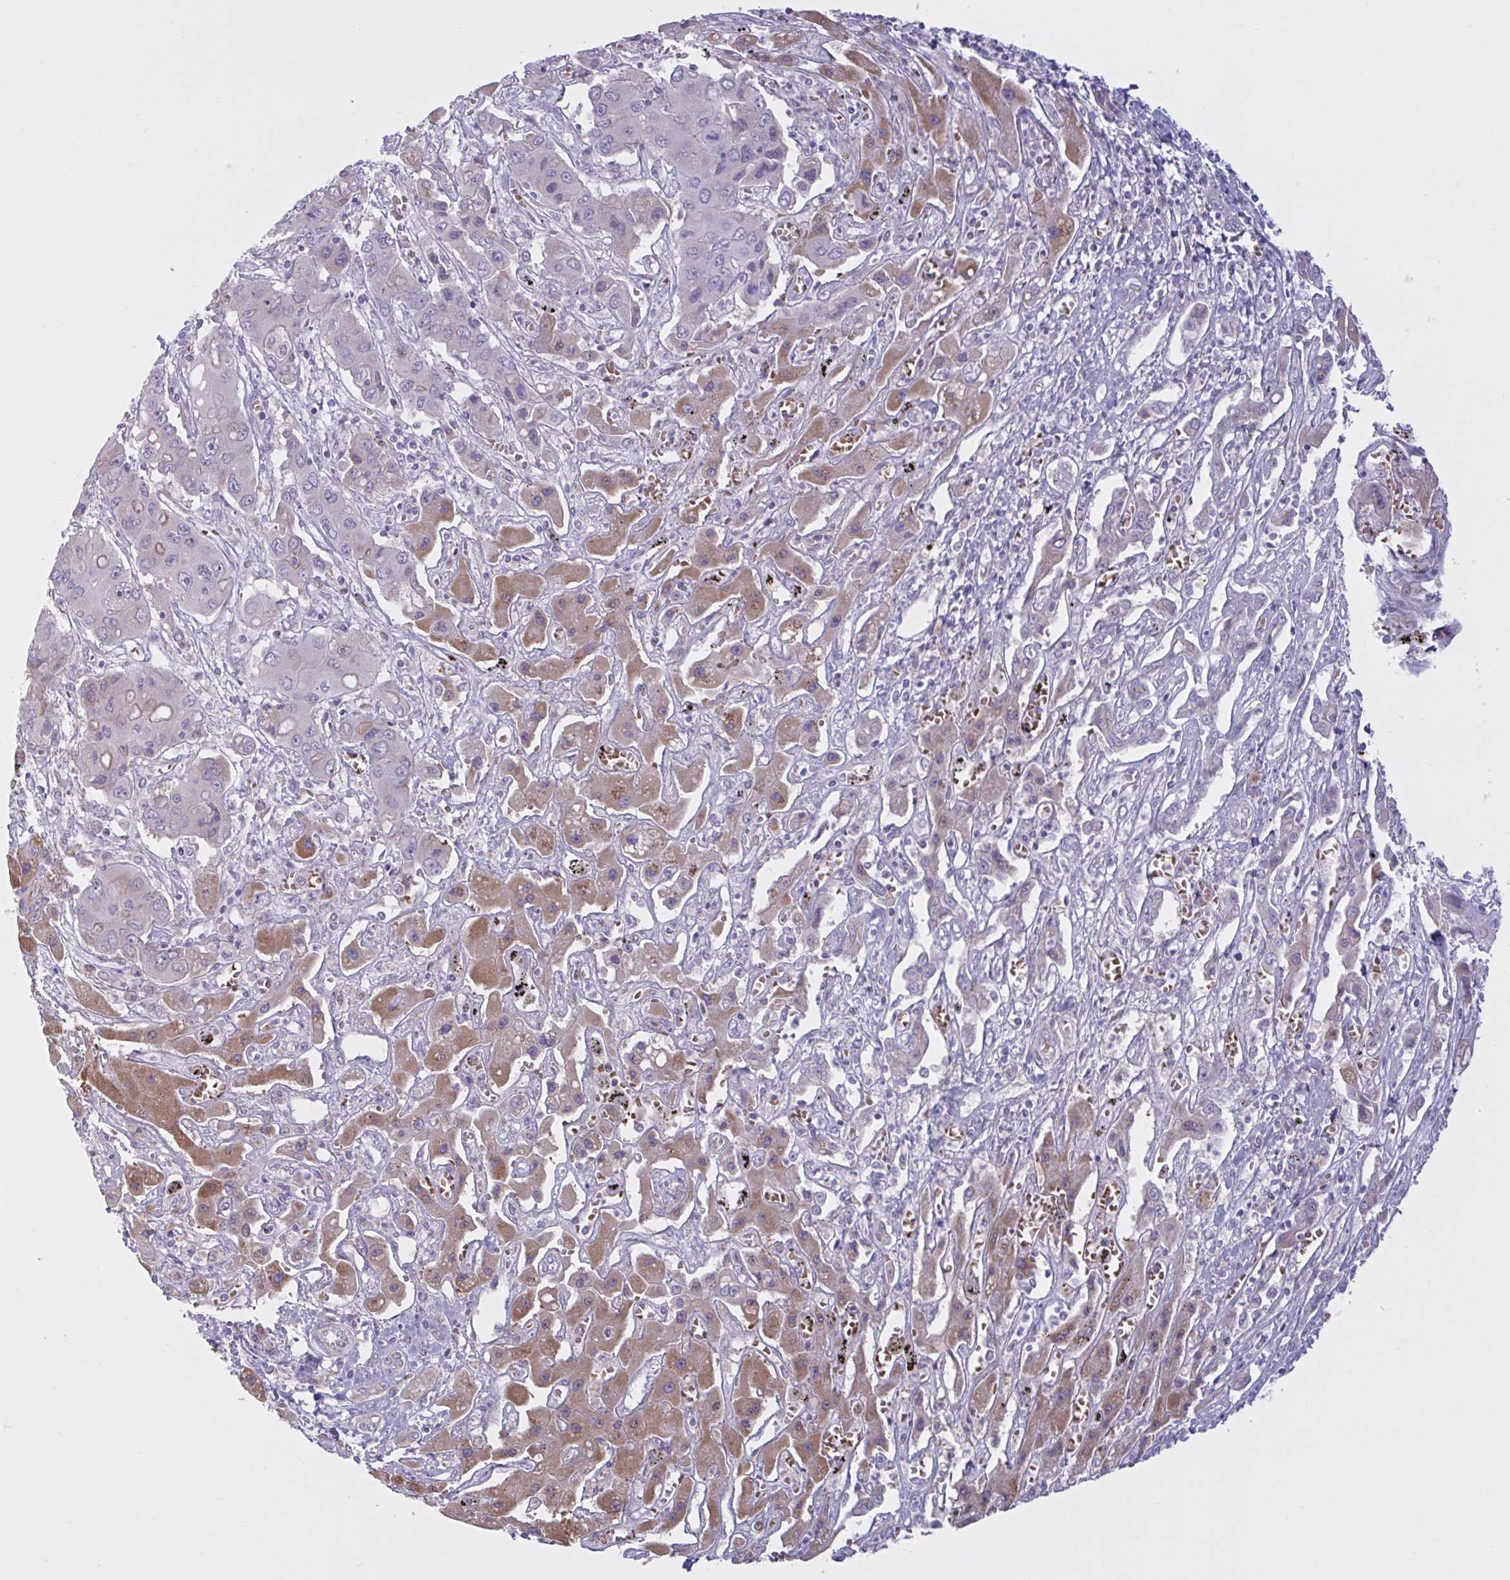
{"staining": {"intensity": "negative", "quantity": "none", "location": "none"}, "tissue": "liver cancer", "cell_type": "Tumor cells", "image_type": "cancer", "snomed": [{"axis": "morphology", "description": "Cholangiocarcinoma"}, {"axis": "topography", "description": "Liver"}], "caption": "A micrograph of liver cholangiocarcinoma stained for a protein demonstrates no brown staining in tumor cells.", "gene": "VWC2", "patient": {"sex": "male", "age": 67}}